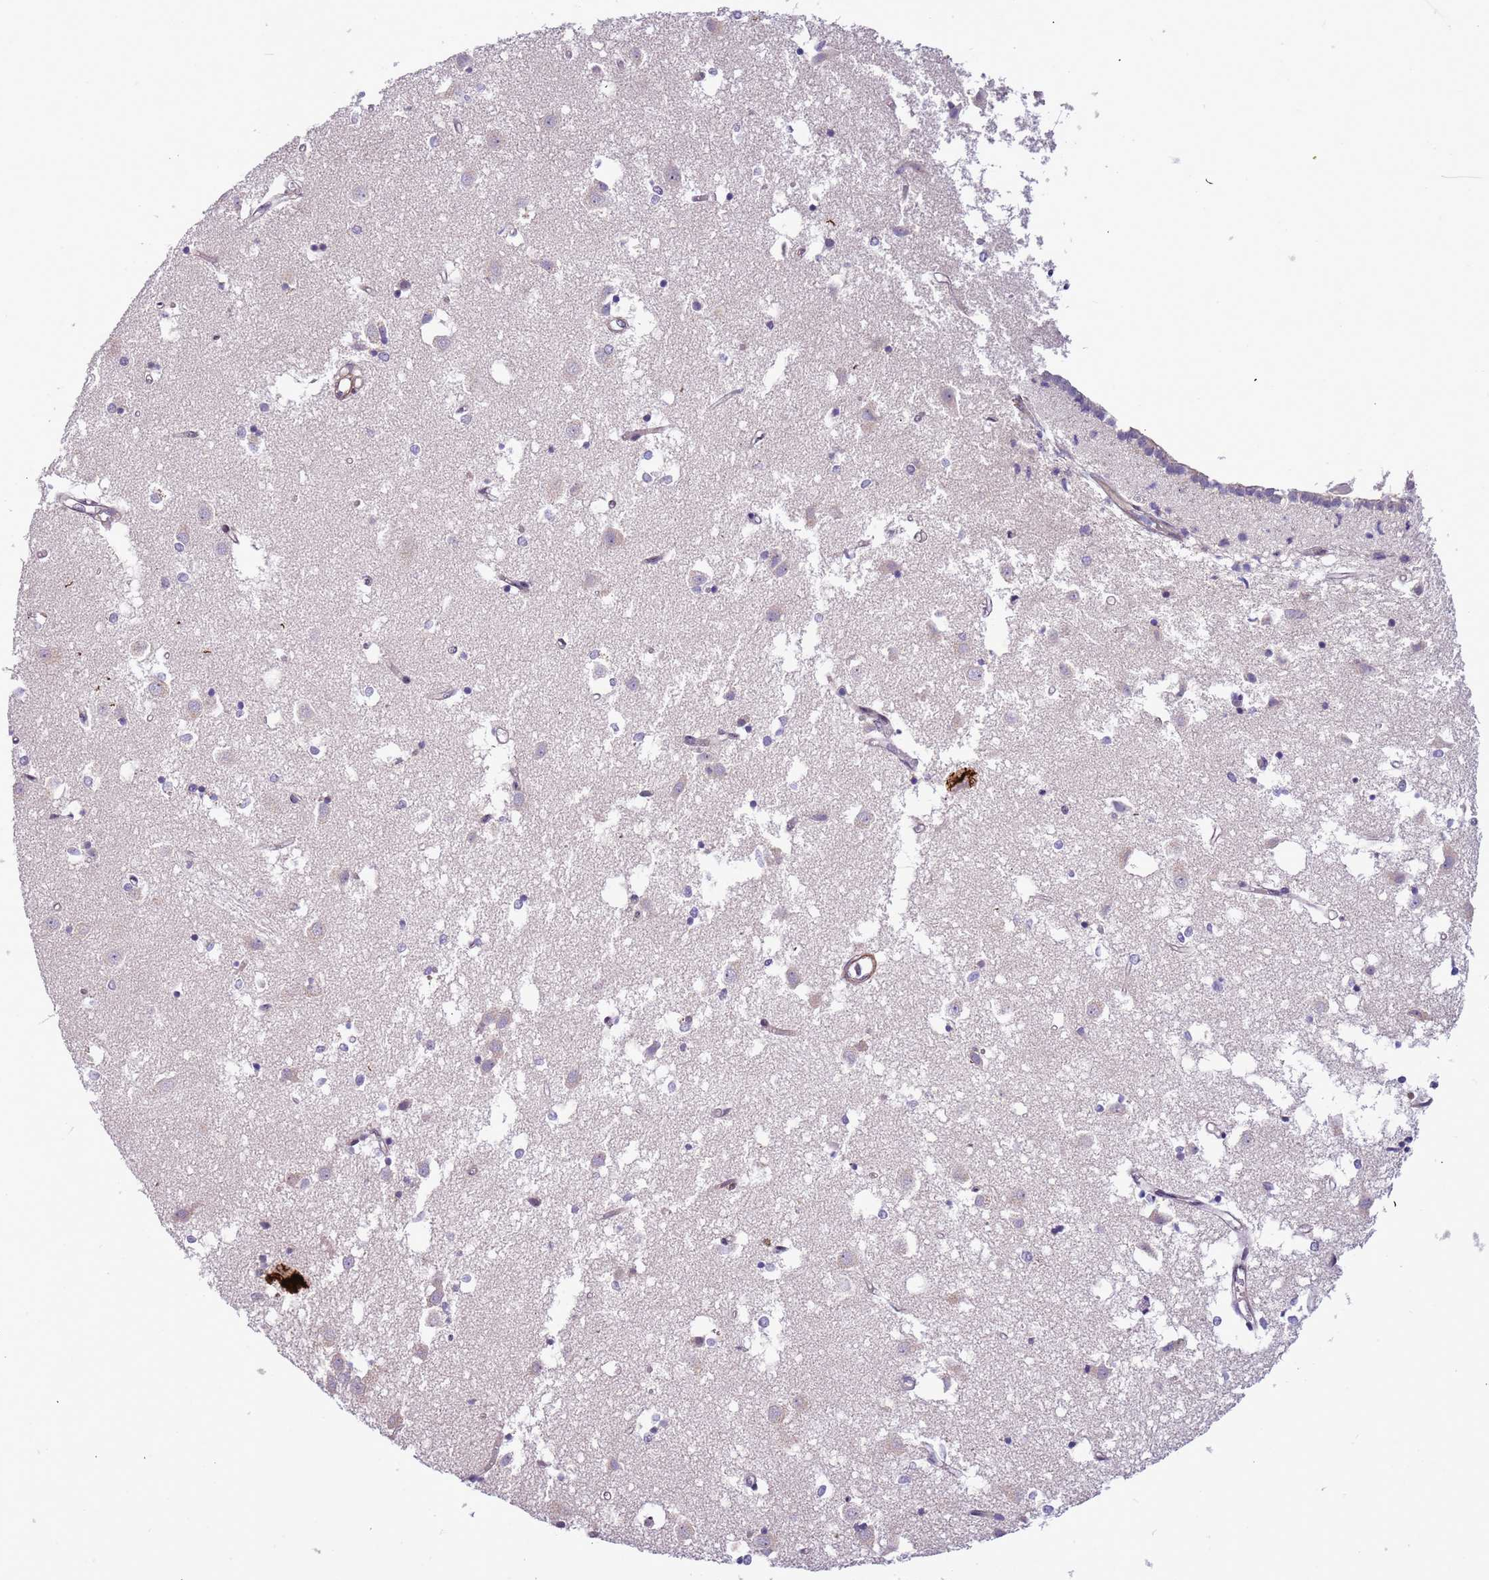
{"staining": {"intensity": "negative", "quantity": "none", "location": "none"}, "tissue": "caudate", "cell_type": "Glial cells", "image_type": "normal", "snomed": [{"axis": "morphology", "description": "Normal tissue, NOS"}, {"axis": "topography", "description": "Lateral ventricle wall"}], "caption": "This micrograph is of normal caudate stained with IHC to label a protein in brown with the nuclei are counter-stained blue. There is no expression in glial cells. (DAB immunohistochemistry visualized using brightfield microscopy, high magnification).", "gene": "PLEKHH1", "patient": {"sex": "male", "age": 70}}